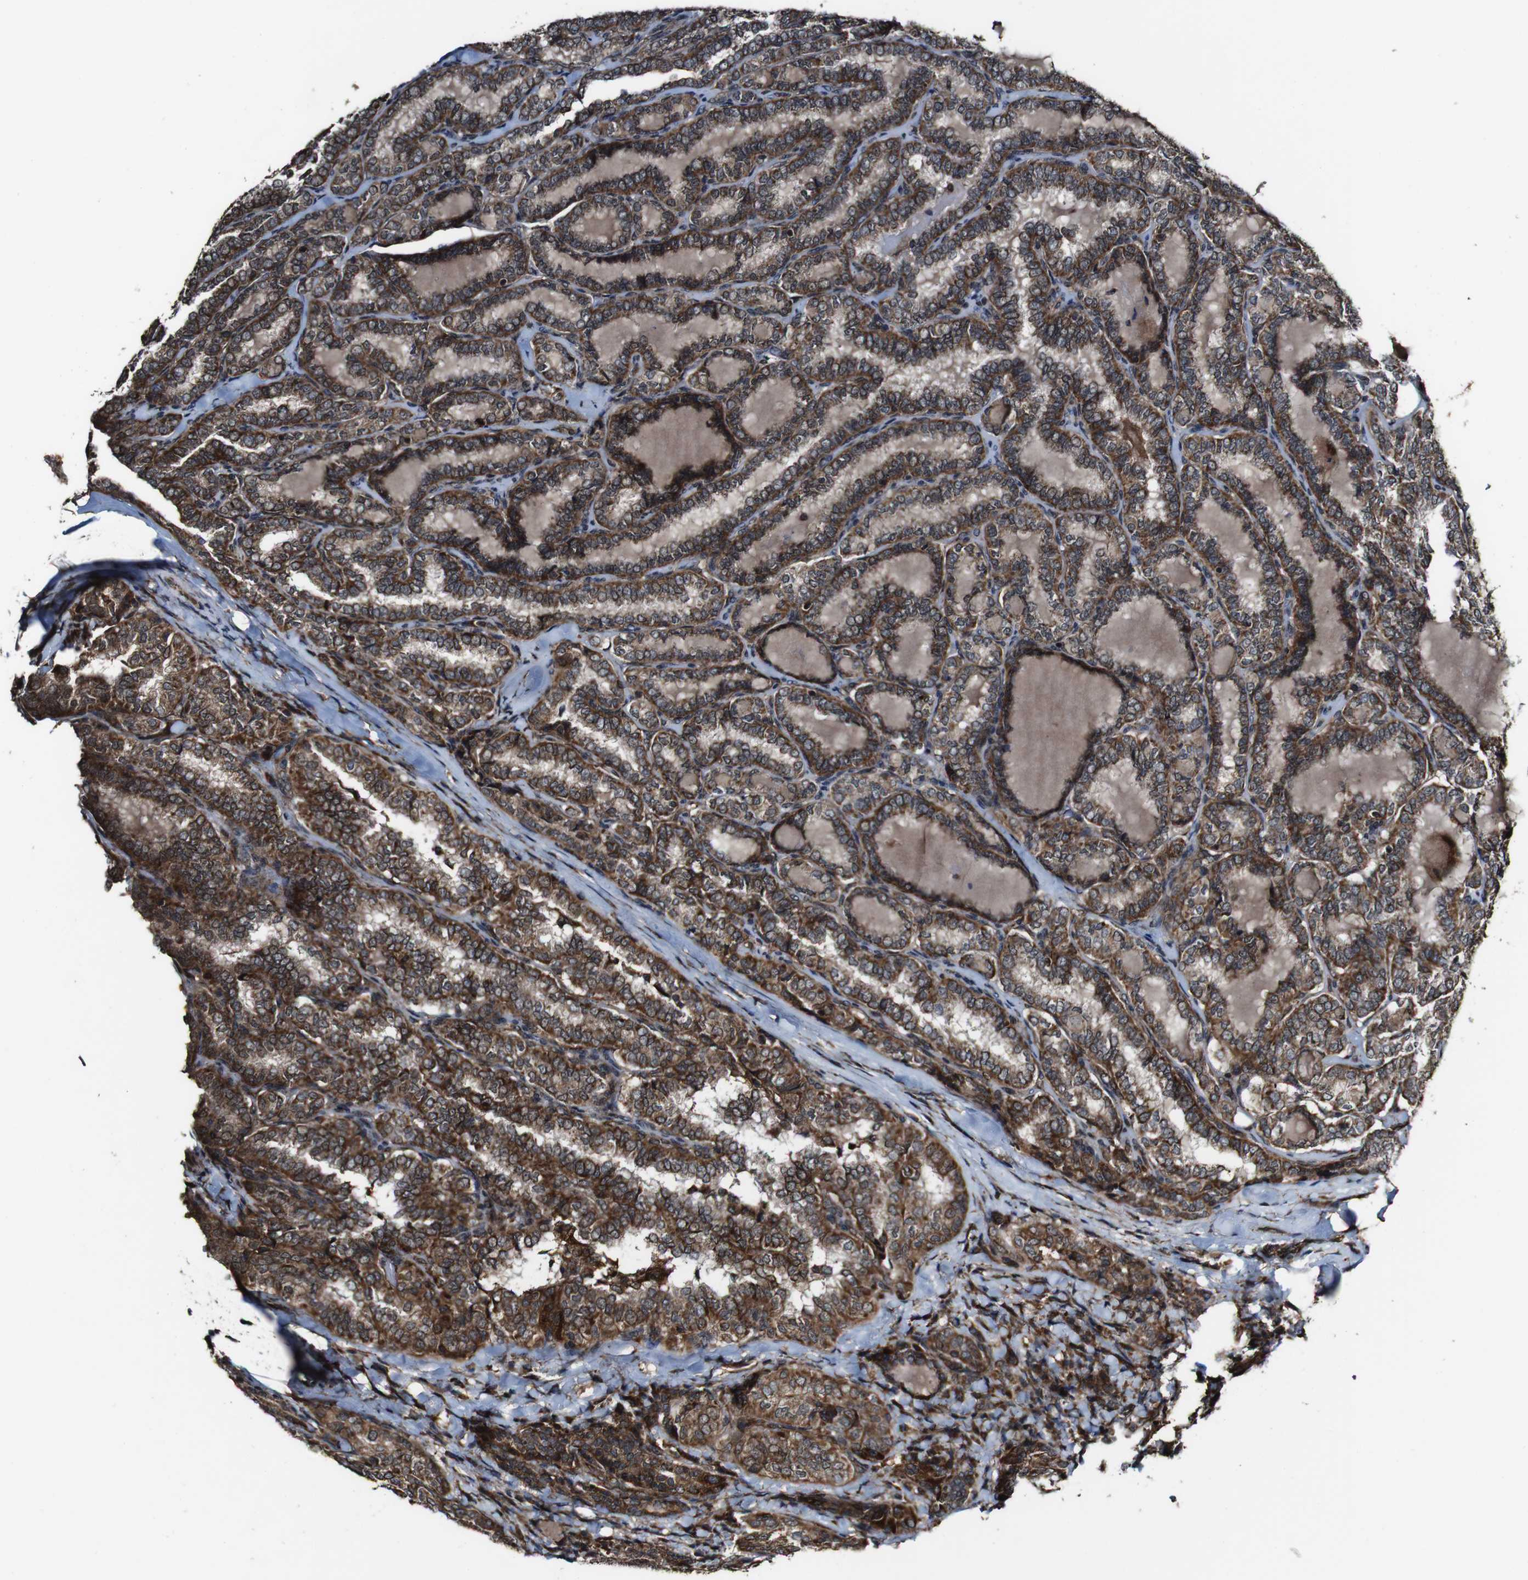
{"staining": {"intensity": "strong", "quantity": ">75%", "location": "cytoplasmic/membranous"}, "tissue": "thyroid cancer", "cell_type": "Tumor cells", "image_type": "cancer", "snomed": [{"axis": "morphology", "description": "Normal tissue, NOS"}, {"axis": "morphology", "description": "Papillary adenocarcinoma, NOS"}, {"axis": "topography", "description": "Thyroid gland"}], "caption": "This micrograph exhibits thyroid cancer (papillary adenocarcinoma) stained with immunohistochemistry to label a protein in brown. The cytoplasmic/membranous of tumor cells show strong positivity for the protein. Nuclei are counter-stained blue.", "gene": "BTN3A3", "patient": {"sex": "female", "age": 30}}